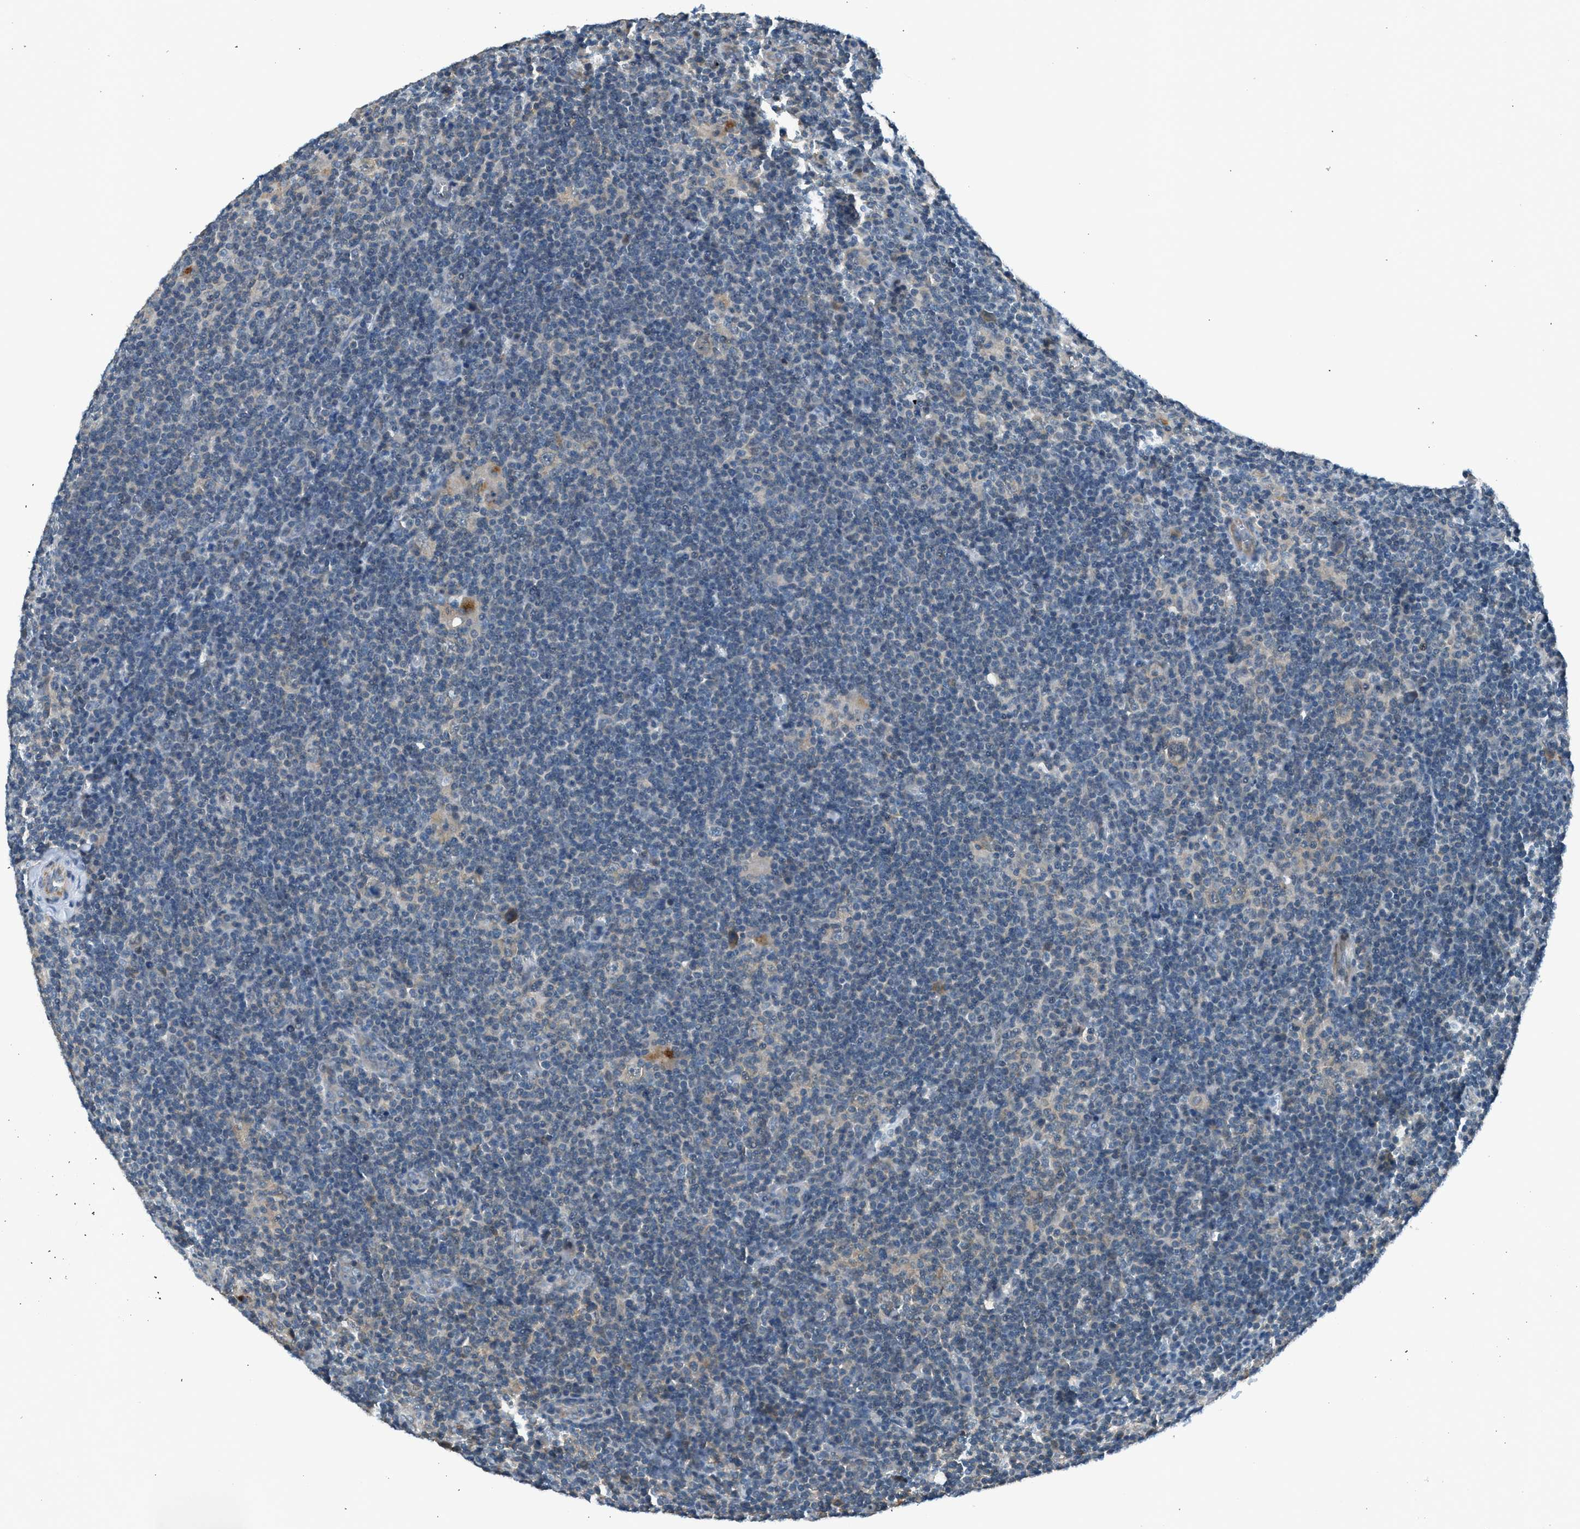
{"staining": {"intensity": "weak", "quantity": "25%-75%", "location": "cytoplasmic/membranous"}, "tissue": "lymphoma", "cell_type": "Tumor cells", "image_type": "cancer", "snomed": [{"axis": "morphology", "description": "Hodgkin's disease, NOS"}, {"axis": "topography", "description": "Lymph node"}], "caption": "Human Hodgkin's disease stained with a brown dye reveals weak cytoplasmic/membranous positive staining in about 25%-75% of tumor cells.", "gene": "LMLN", "patient": {"sex": "female", "age": 57}}